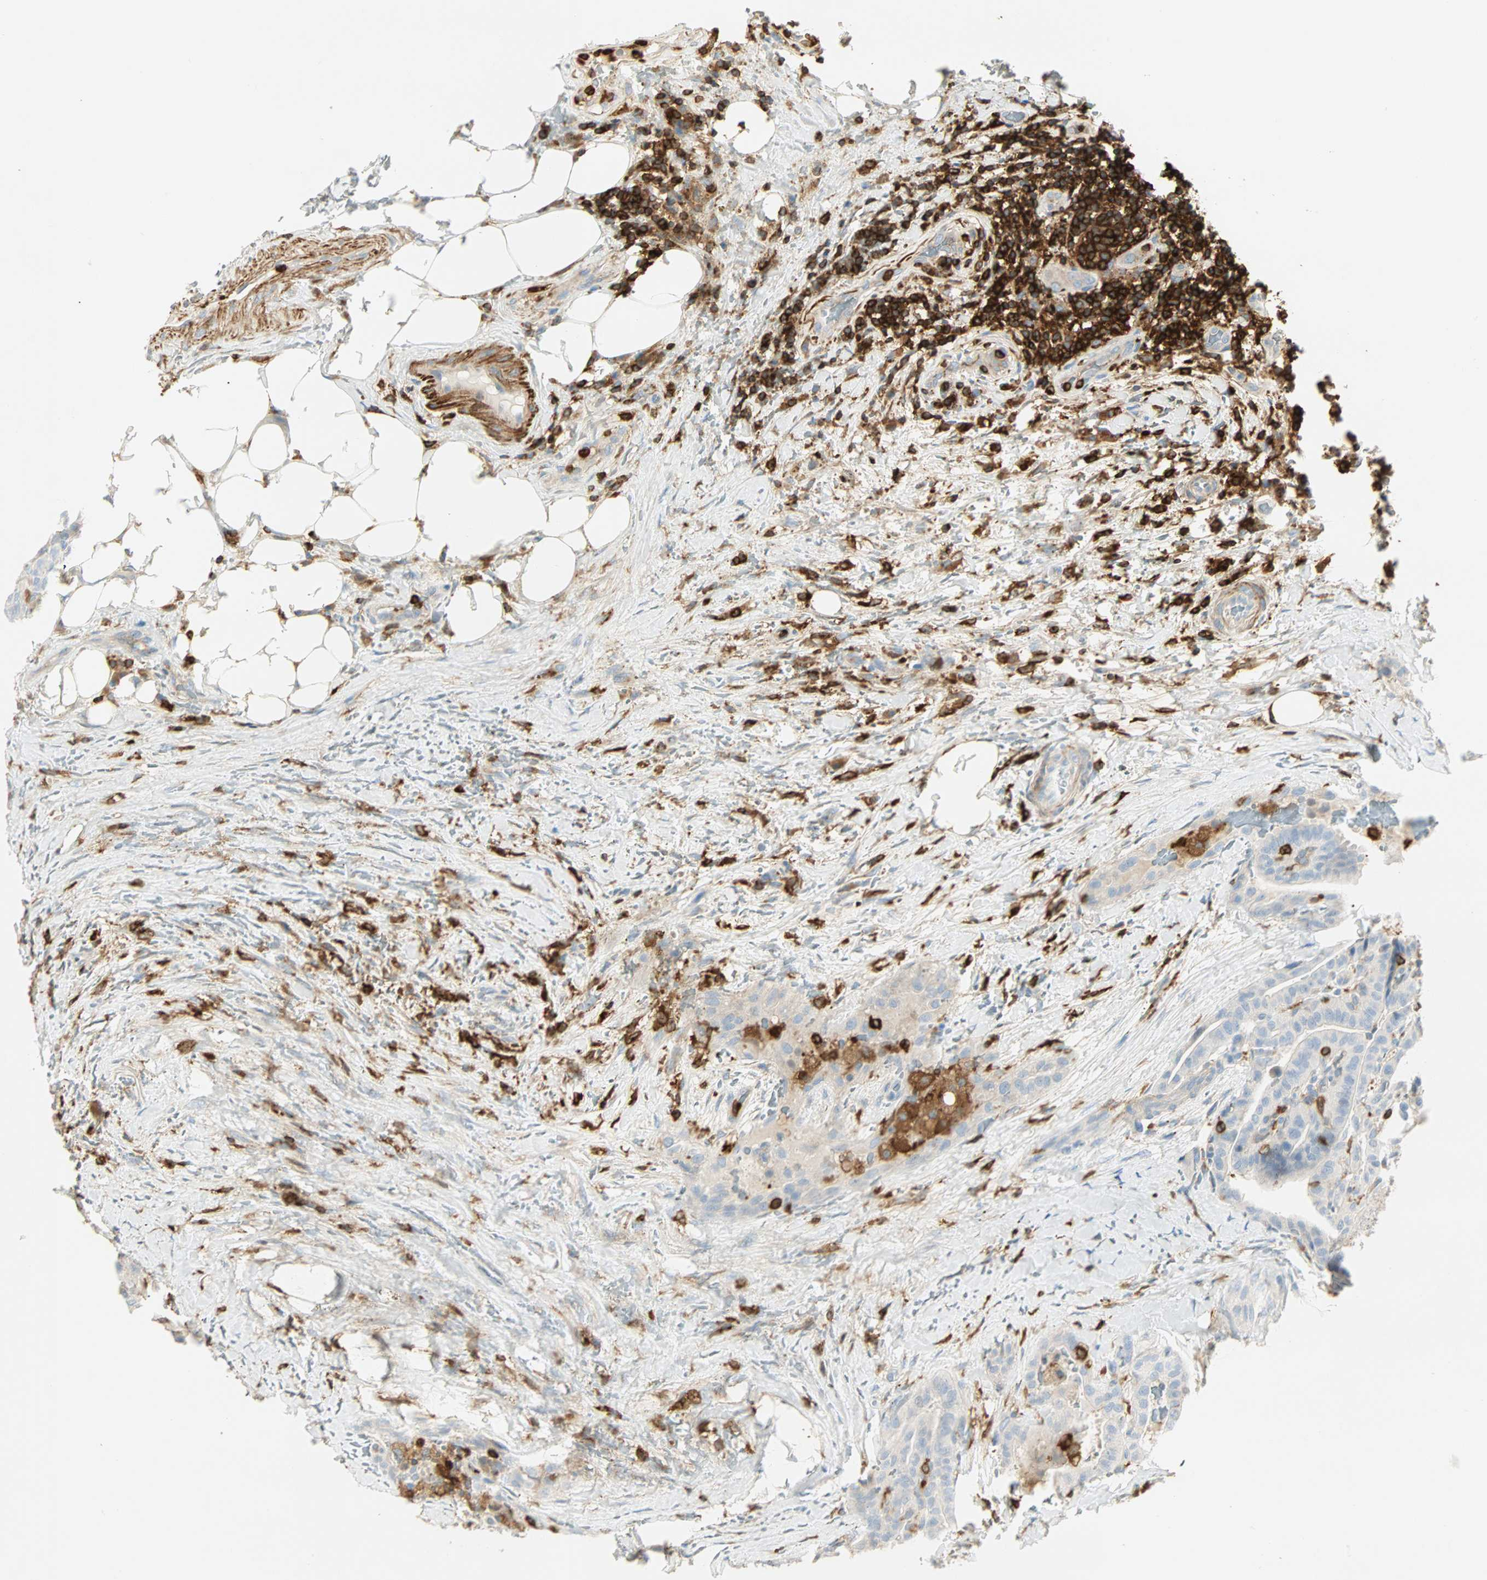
{"staining": {"intensity": "negative", "quantity": "none", "location": "none"}, "tissue": "thyroid cancer", "cell_type": "Tumor cells", "image_type": "cancer", "snomed": [{"axis": "morphology", "description": "Papillary adenocarcinoma, NOS"}, {"axis": "topography", "description": "Thyroid gland"}], "caption": "Tumor cells show no significant staining in thyroid papillary adenocarcinoma.", "gene": "FMNL1", "patient": {"sex": "male", "age": 77}}